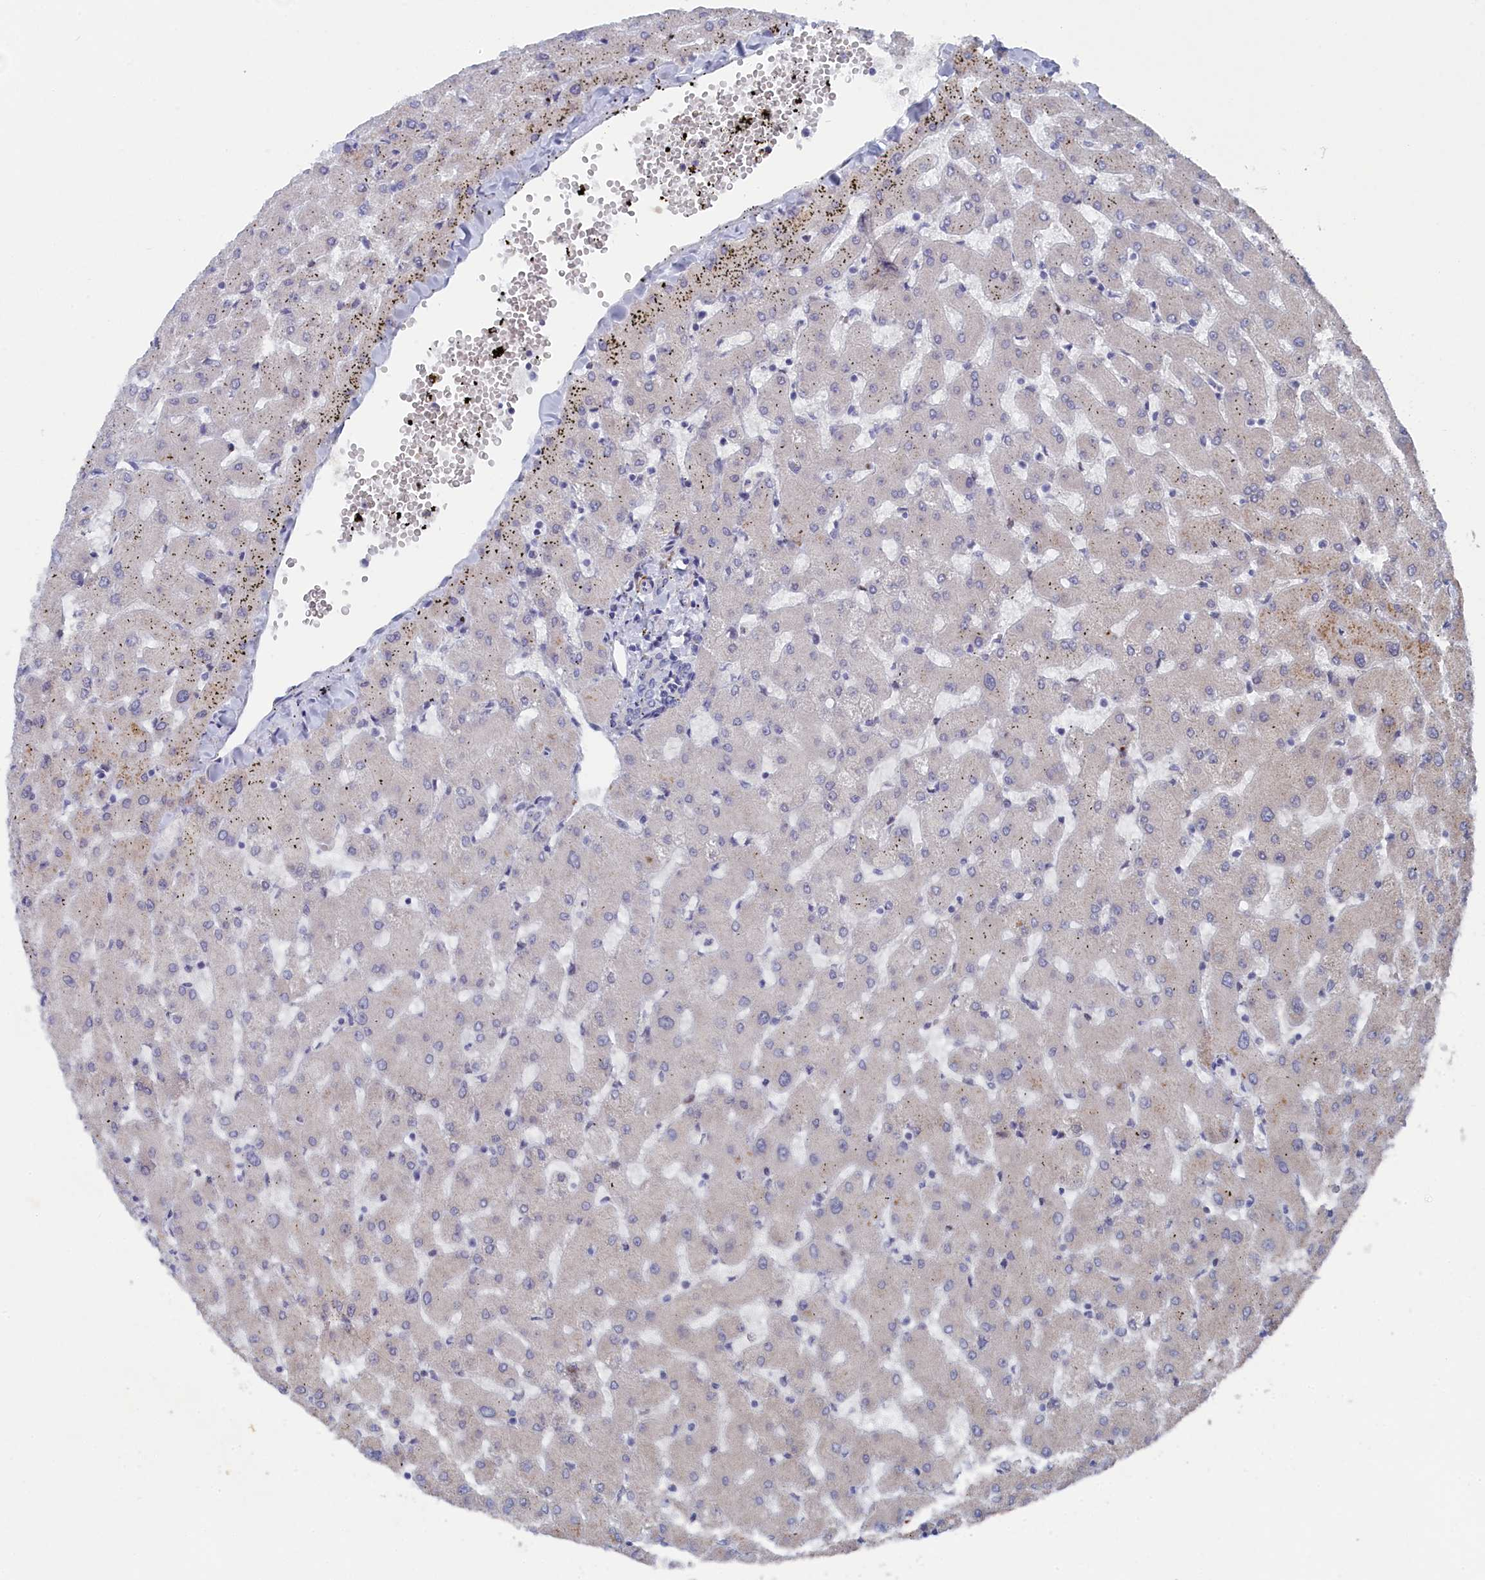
{"staining": {"intensity": "negative", "quantity": "none", "location": "none"}, "tissue": "liver", "cell_type": "Cholangiocytes", "image_type": "normal", "snomed": [{"axis": "morphology", "description": "Normal tissue, NOS"}, {"axis": "topography", "description": "Liver"}], "caption": "The micrograph exhibits no staining of cholangiocytes in benign liver.", "gene": "TMEM161A", "patient": {"sex": "female", "age": 63}}